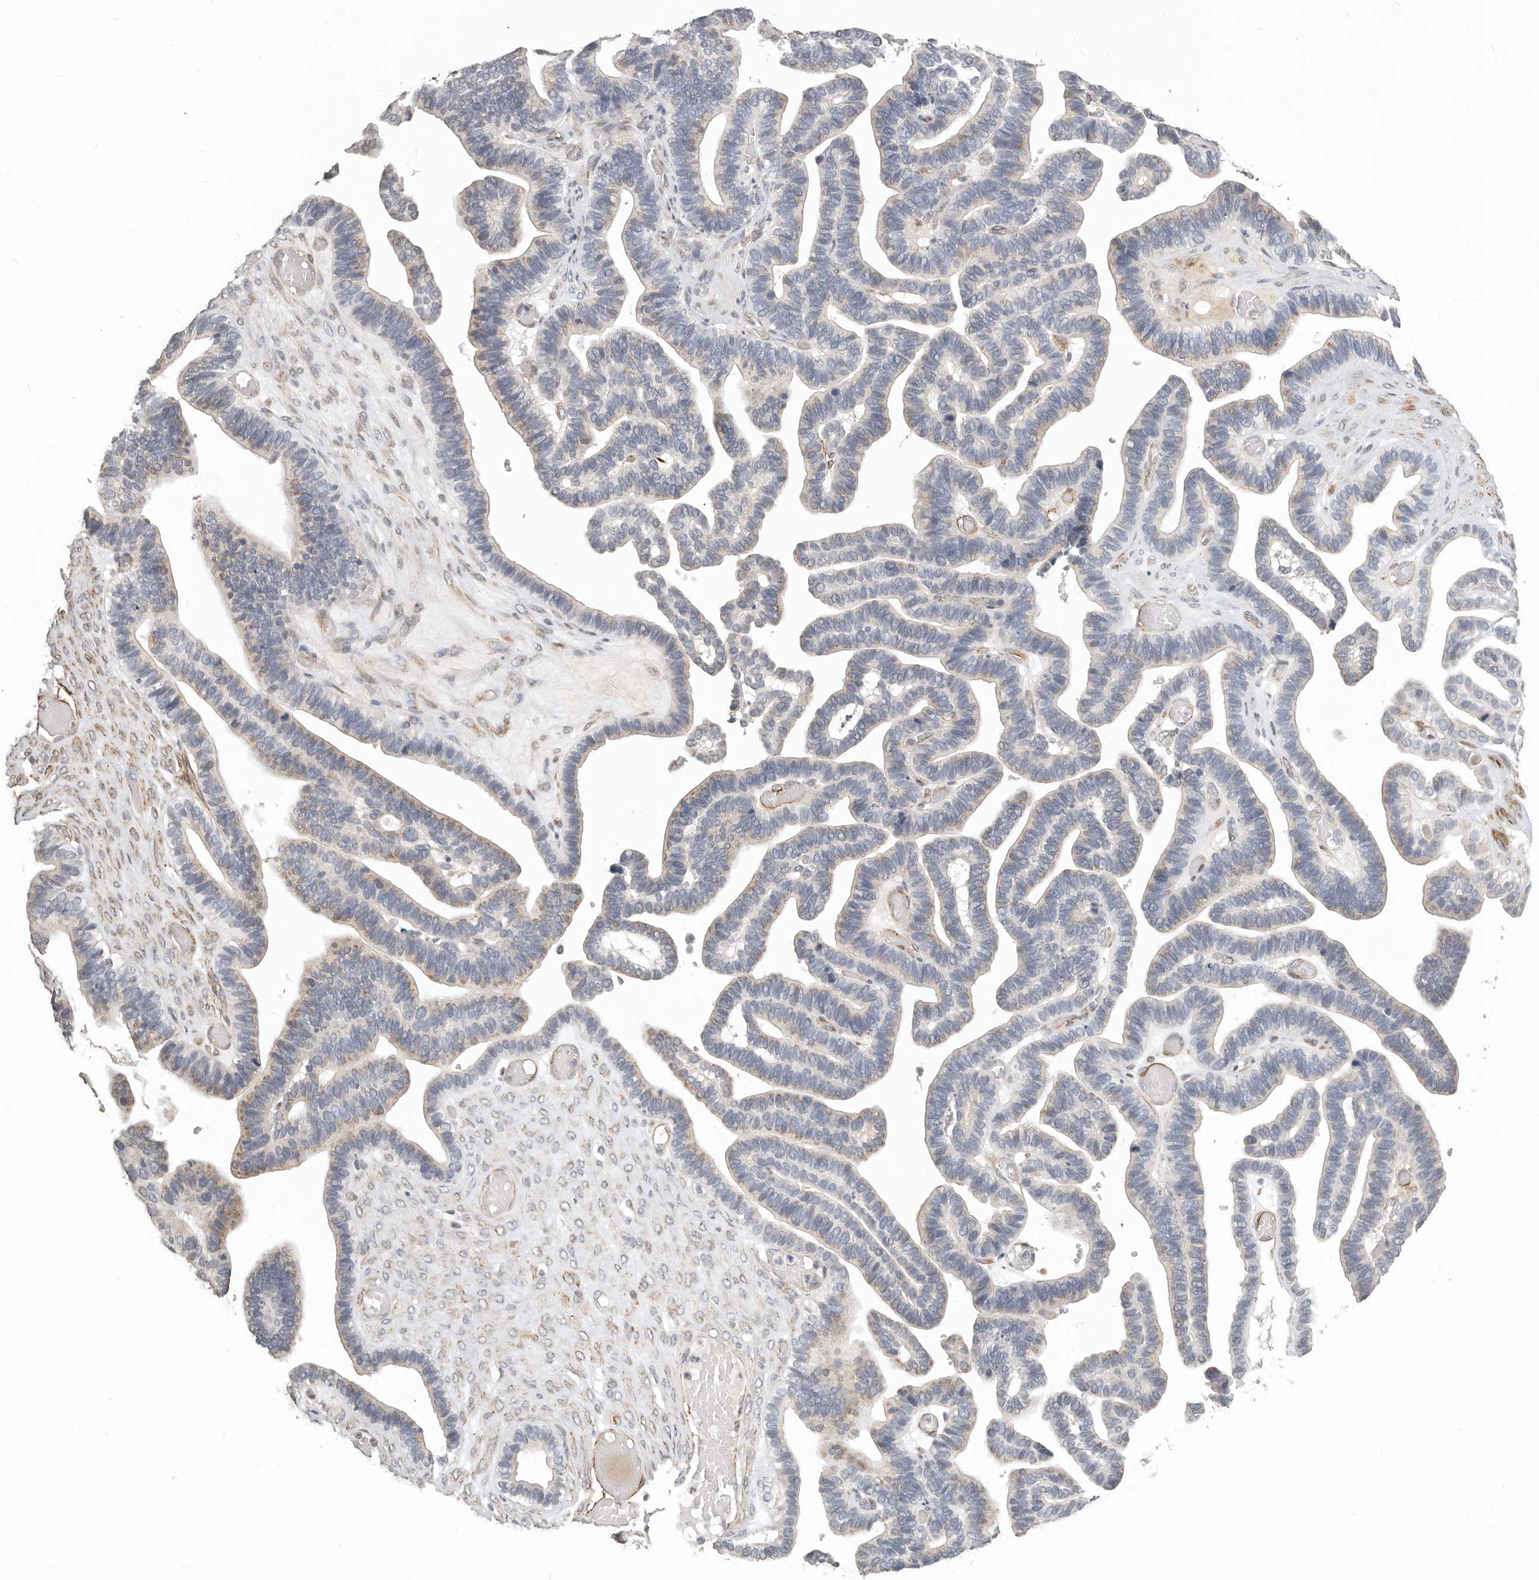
{"staining": {"intensity": "weak", "quantity": ">75%", "location": "cytoplasmic/membranous"}, "tissue": "ovarian cancer", "cell_type": "Tumor cells", "image_type": "cancer", "snomed": [{"axis": "morphology", "description": "Cystadenocarcinoma, serous, NOS"}, {"axis": "topography", "description": "Ovary"}], "caption": "An image showing weak cytoplasmic/membranous positivity in about >75% of tumor cells in ovarian cancer (serous cystadenocarcinoma), as visualized by brown immunohistochemical staining.", "gene": "RABAC1", "patient": {"sex": "female", "age": 56}}